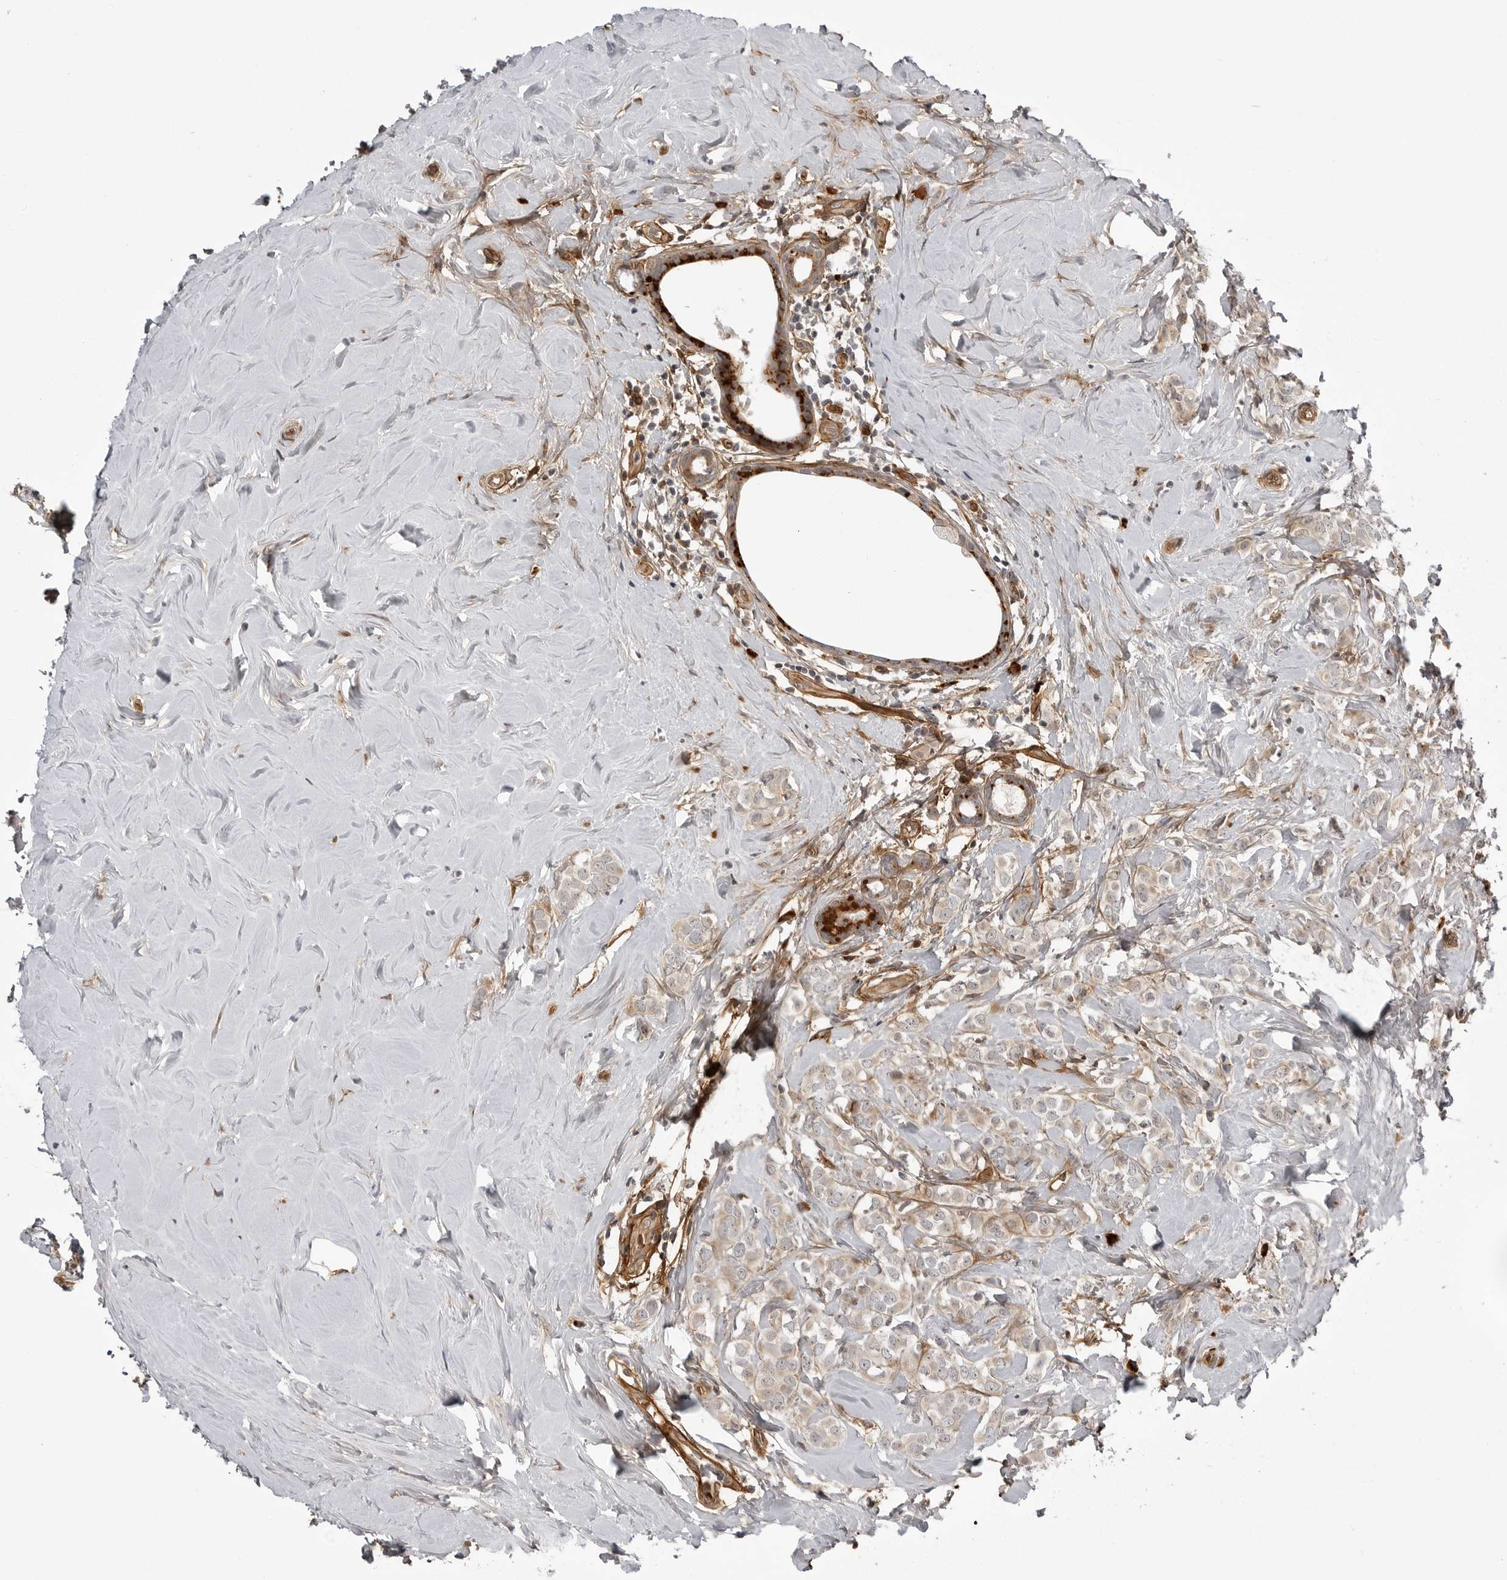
{"staining": {"intensity": "weak", "quantity": ">75%", "location": "cytoplasmic/membranous"}, "tissue": "breast cancer", "cell_type": "Tumor cells", "image_type": "cancer", "snomed": [{"axis": "morphology", "description": "Lobular carcinoma"}, {"axis": "topography", "description": "Breast"}], "caption": "Human lobular carcinoma (breast) stained for a protein (brown) exhibits weak cytoplasmic/membranous positive staining in approximately >75% of tumor cells.", "gene": "ARL5A", "patient": {"sex": "female", "age": 47}}